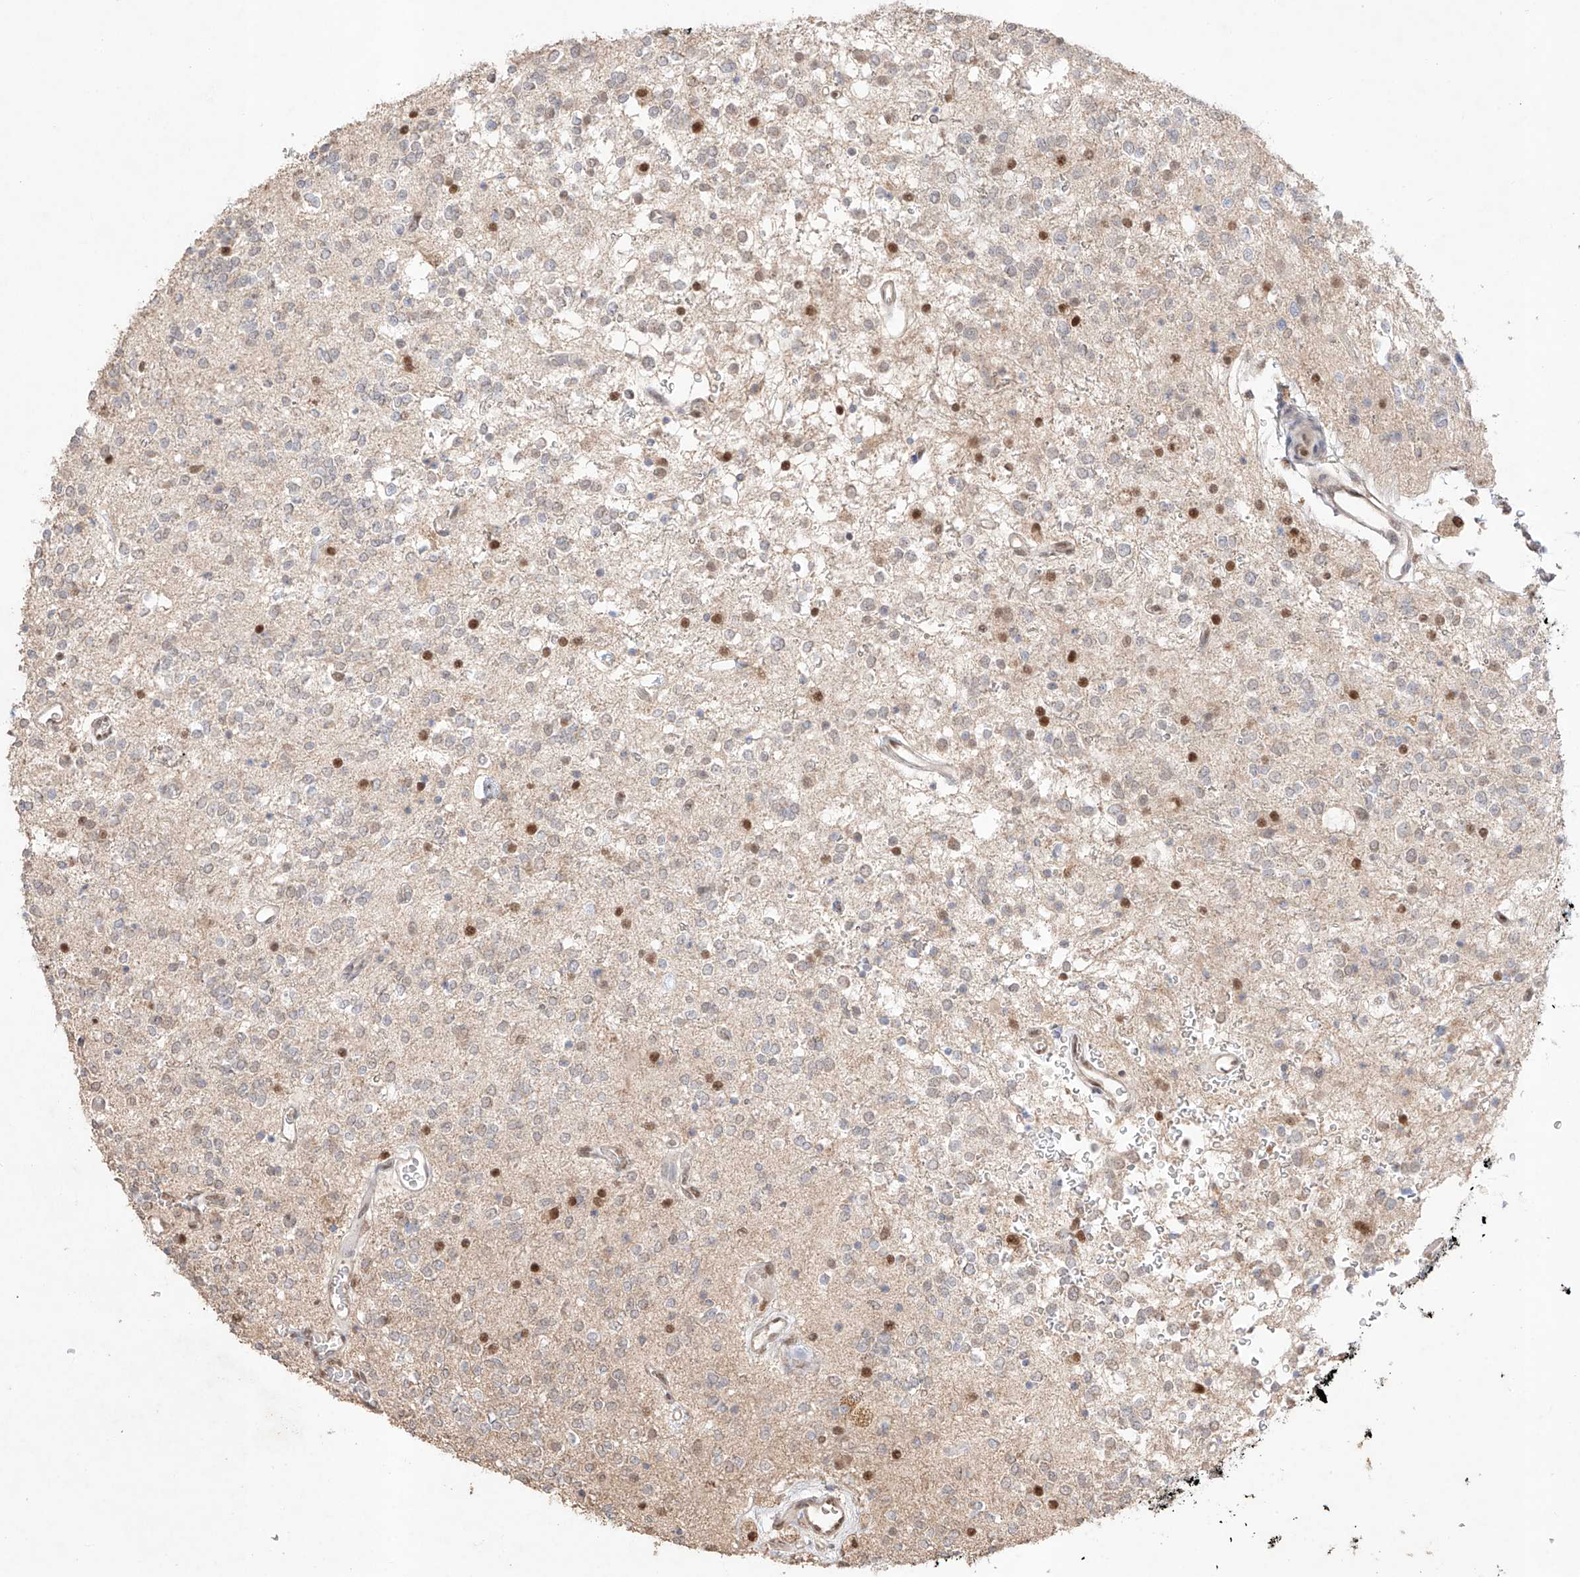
{"staining": {"intensity": "negative", "quantity": "none", "location": "none"}, "tissue": "glioma", "cell_type": "Tumor cells", "image_type": "cancer", "snomed": [{"axis": "morphology", "description": "Glioma, malignant, High grade"}, {"axis": "topography", "description": "Brain"}], "caption": "There is no significant staining in tumor cells of malignant glioma (high-grade).", "gene": "APIP", "patient": {"sex": "male", "age": 34}}